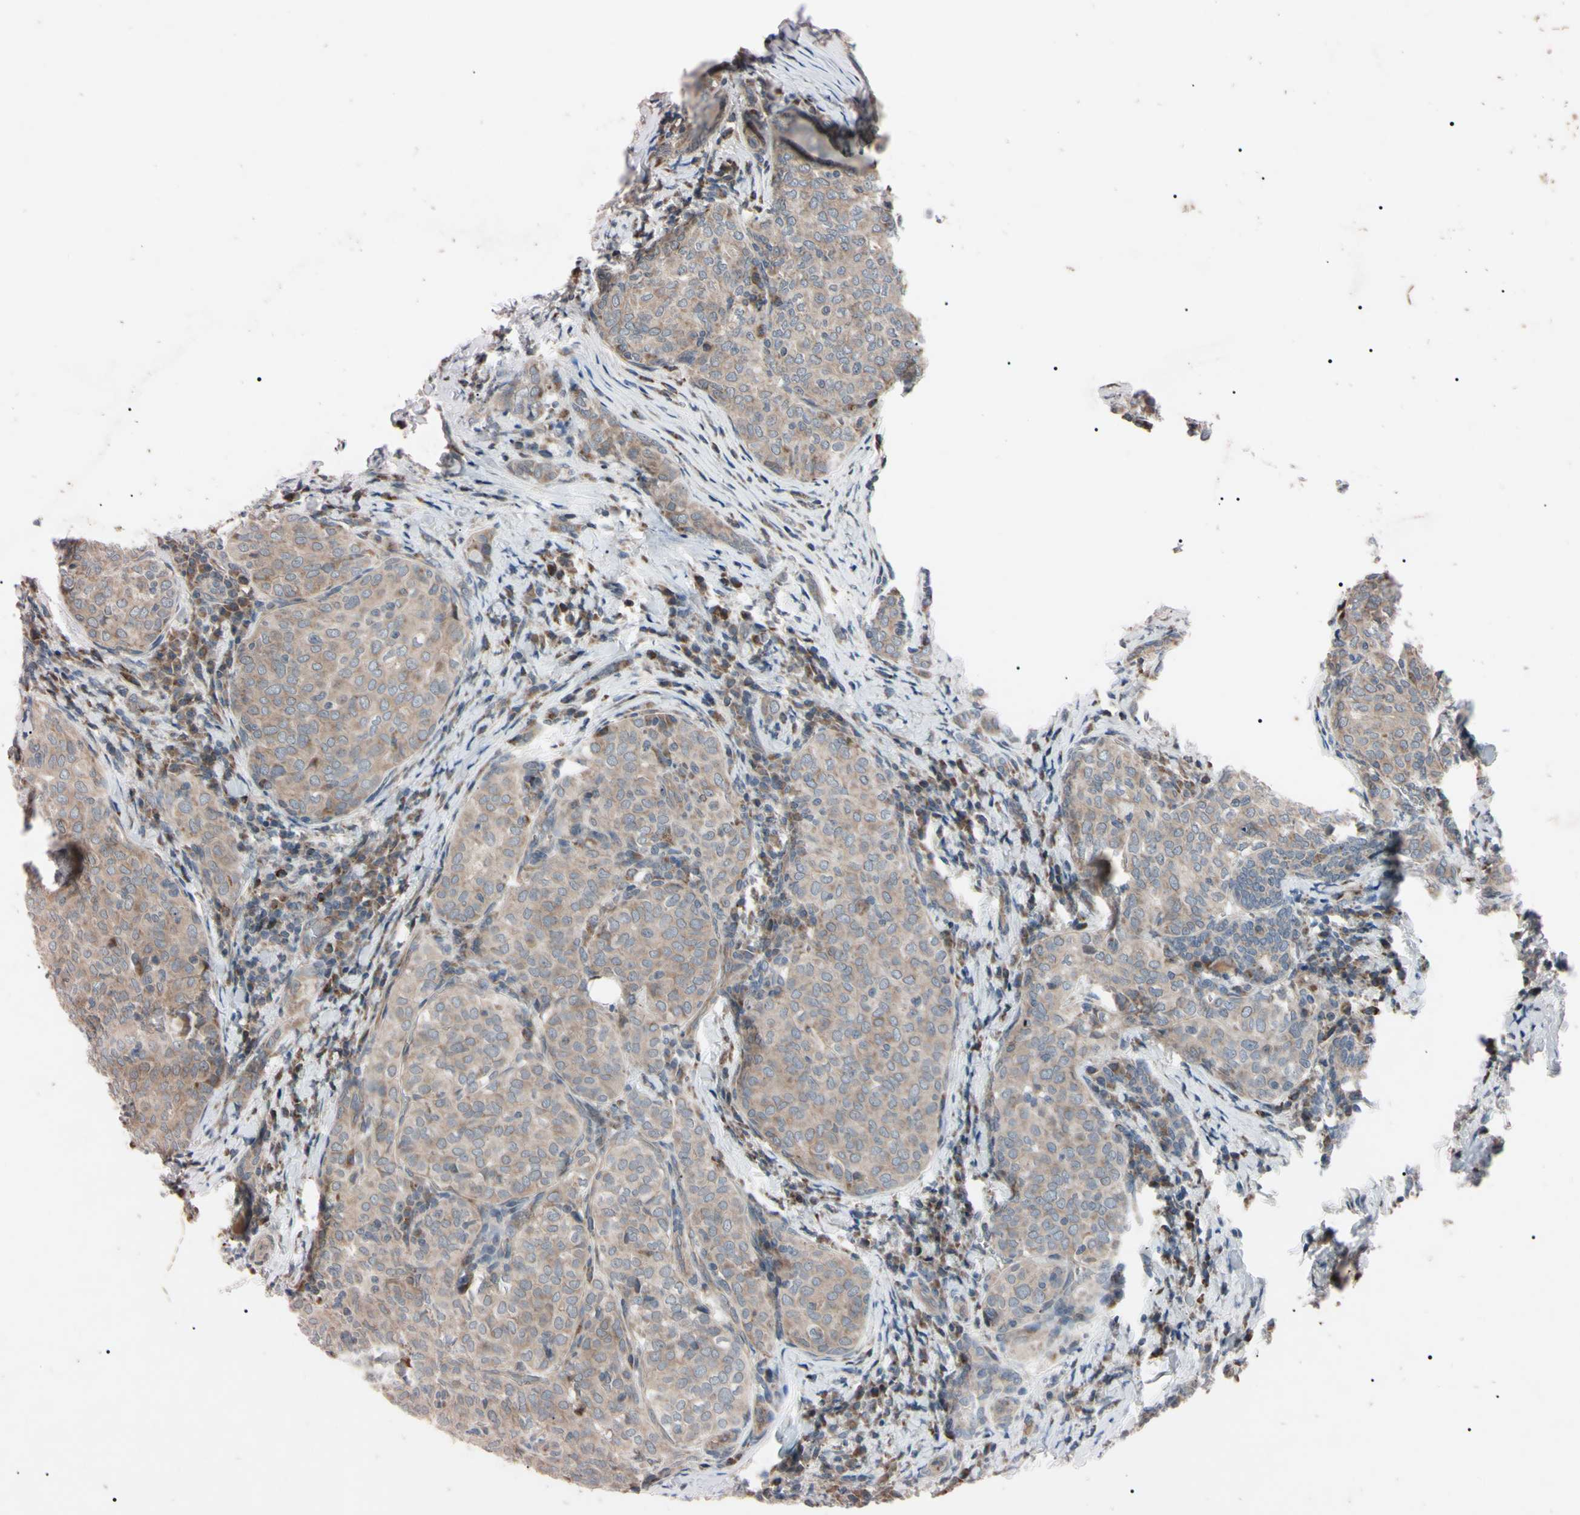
{"staining": {"intensity": "weak", "quantity": ">75%", "location": "cytoplasmic/membranous"}, "tissue": "thyroid cancer", "cell_type": "Tumor cells", "image_type": "cancer", "snomed": [{"axis": "morphology", "description": "Normal tissue, NOS"}, {"axis": "morphology", "description": "Papillary adenocarcinoma, NOS"}, {"axis": "topography", "description": "Thyroid gland"}], "caption": "A micrograph of human thyroid cancer stained for a protein demonstrates weak cytoplasmic/membranous brown staining in tumor cells. The protein of interest is shown in brown color, while the nuclei are stained blue.", "gene": "TNFRSF1A", "patient": {"sex": "female", "age": 30}}